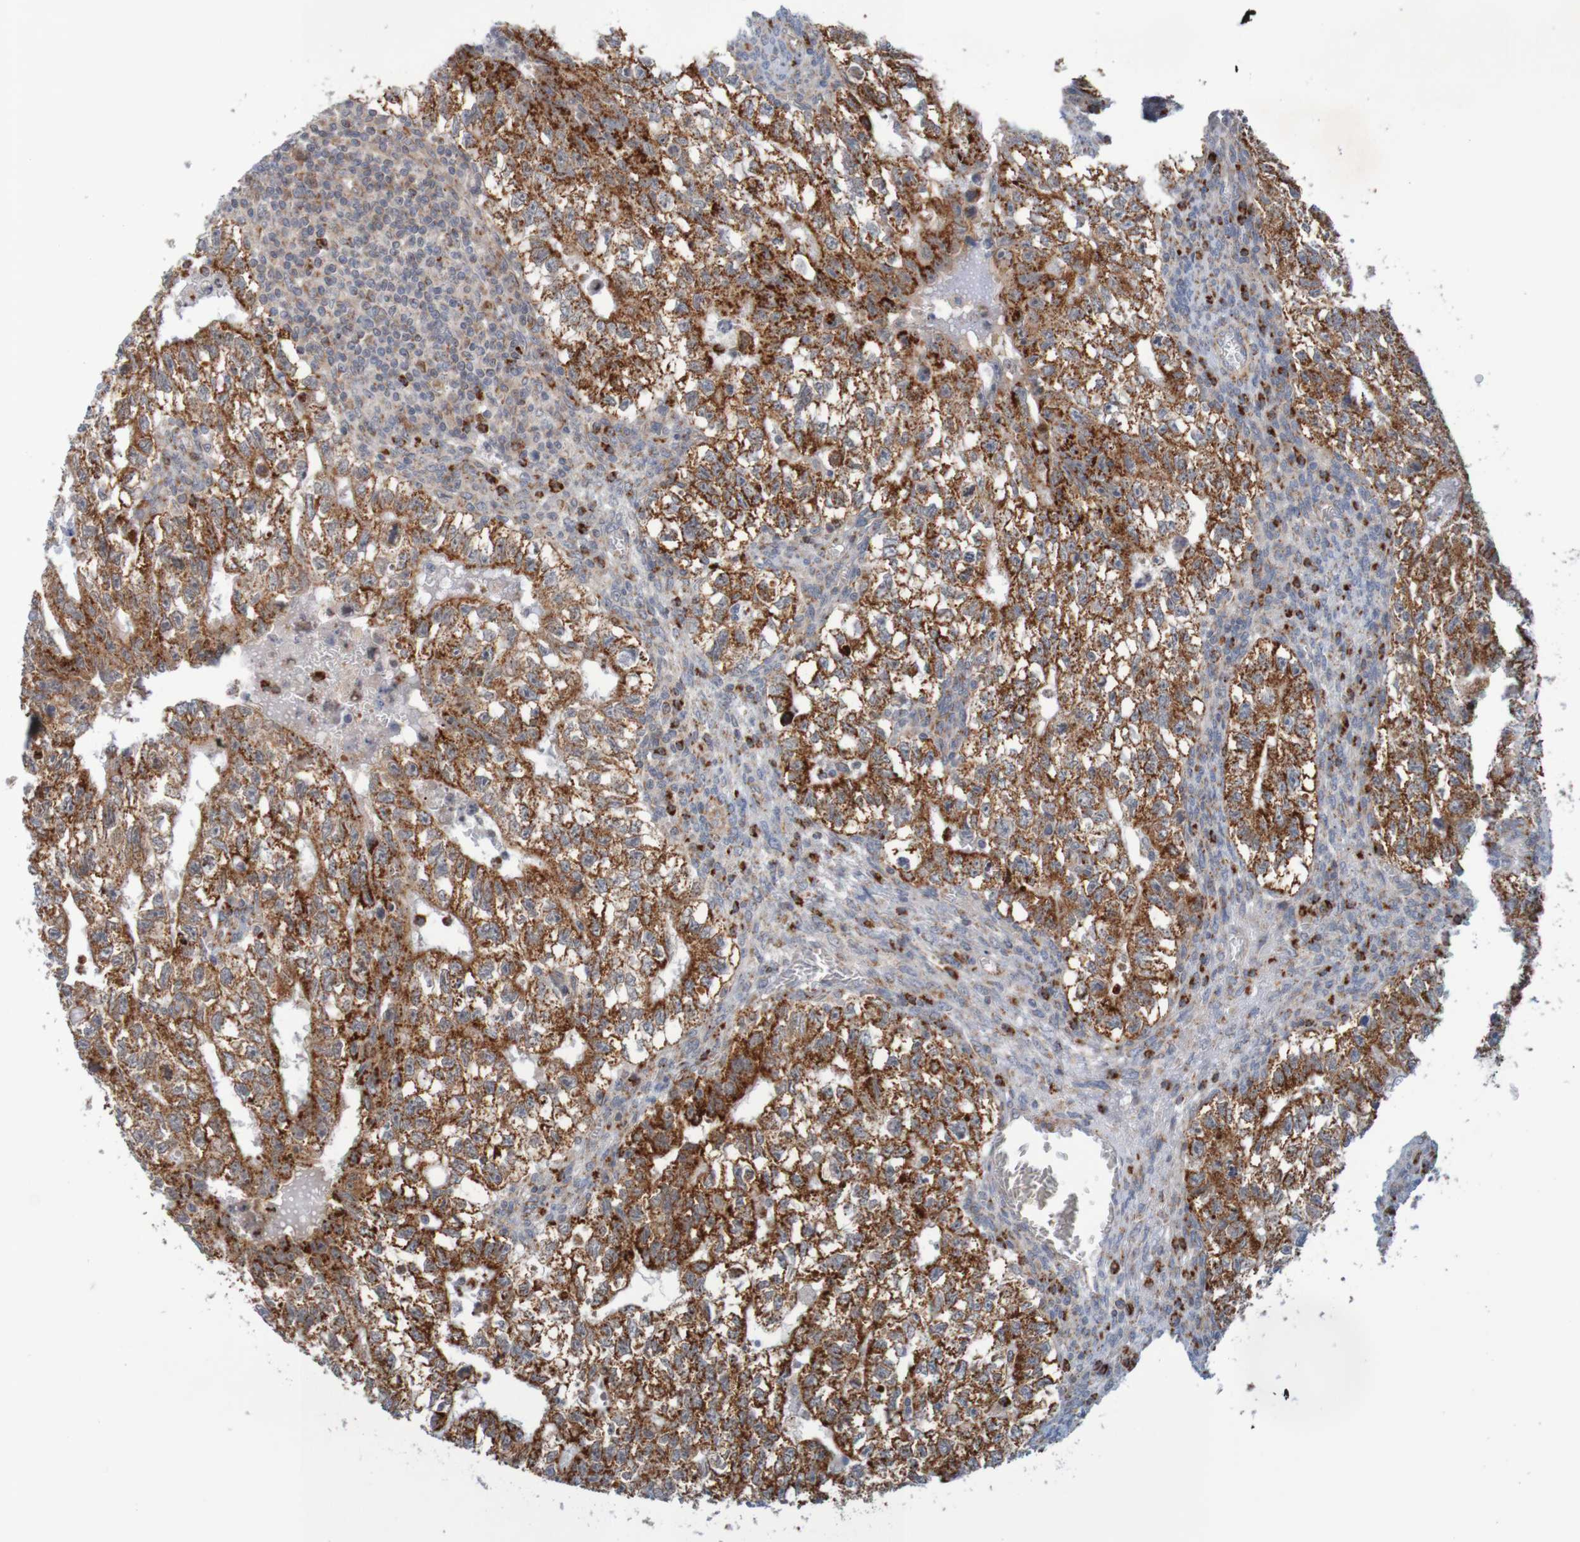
{"staining": {"intensity": "strong", "quantity": ">75%", "location": "cytoplasmic/membranous"}, "tissue": "testis cancer", "cell_type": "Tumor cells", "image_type": "cancer", "snomed": [{"axis": "morphology", "description": "Seminoma, NOS"}, {"axis": "morphology", "description": "Carcinoma, Embryonal, NOS"}, {"axis": "topography", "description": "Testis"}], "caption": "Embryonal carcinoma (testis) stained for a protein exhibits strong cytoplasmic/membranous positivity in tumor cells. The staining was performed using DAB (3,3'-diaminobenzidine), with brown indicating positive protein expression. Nuclei are stained blue with hematoxylin.", "gene": "NAV2", "patient": {"sex": "male", "age": 38}}